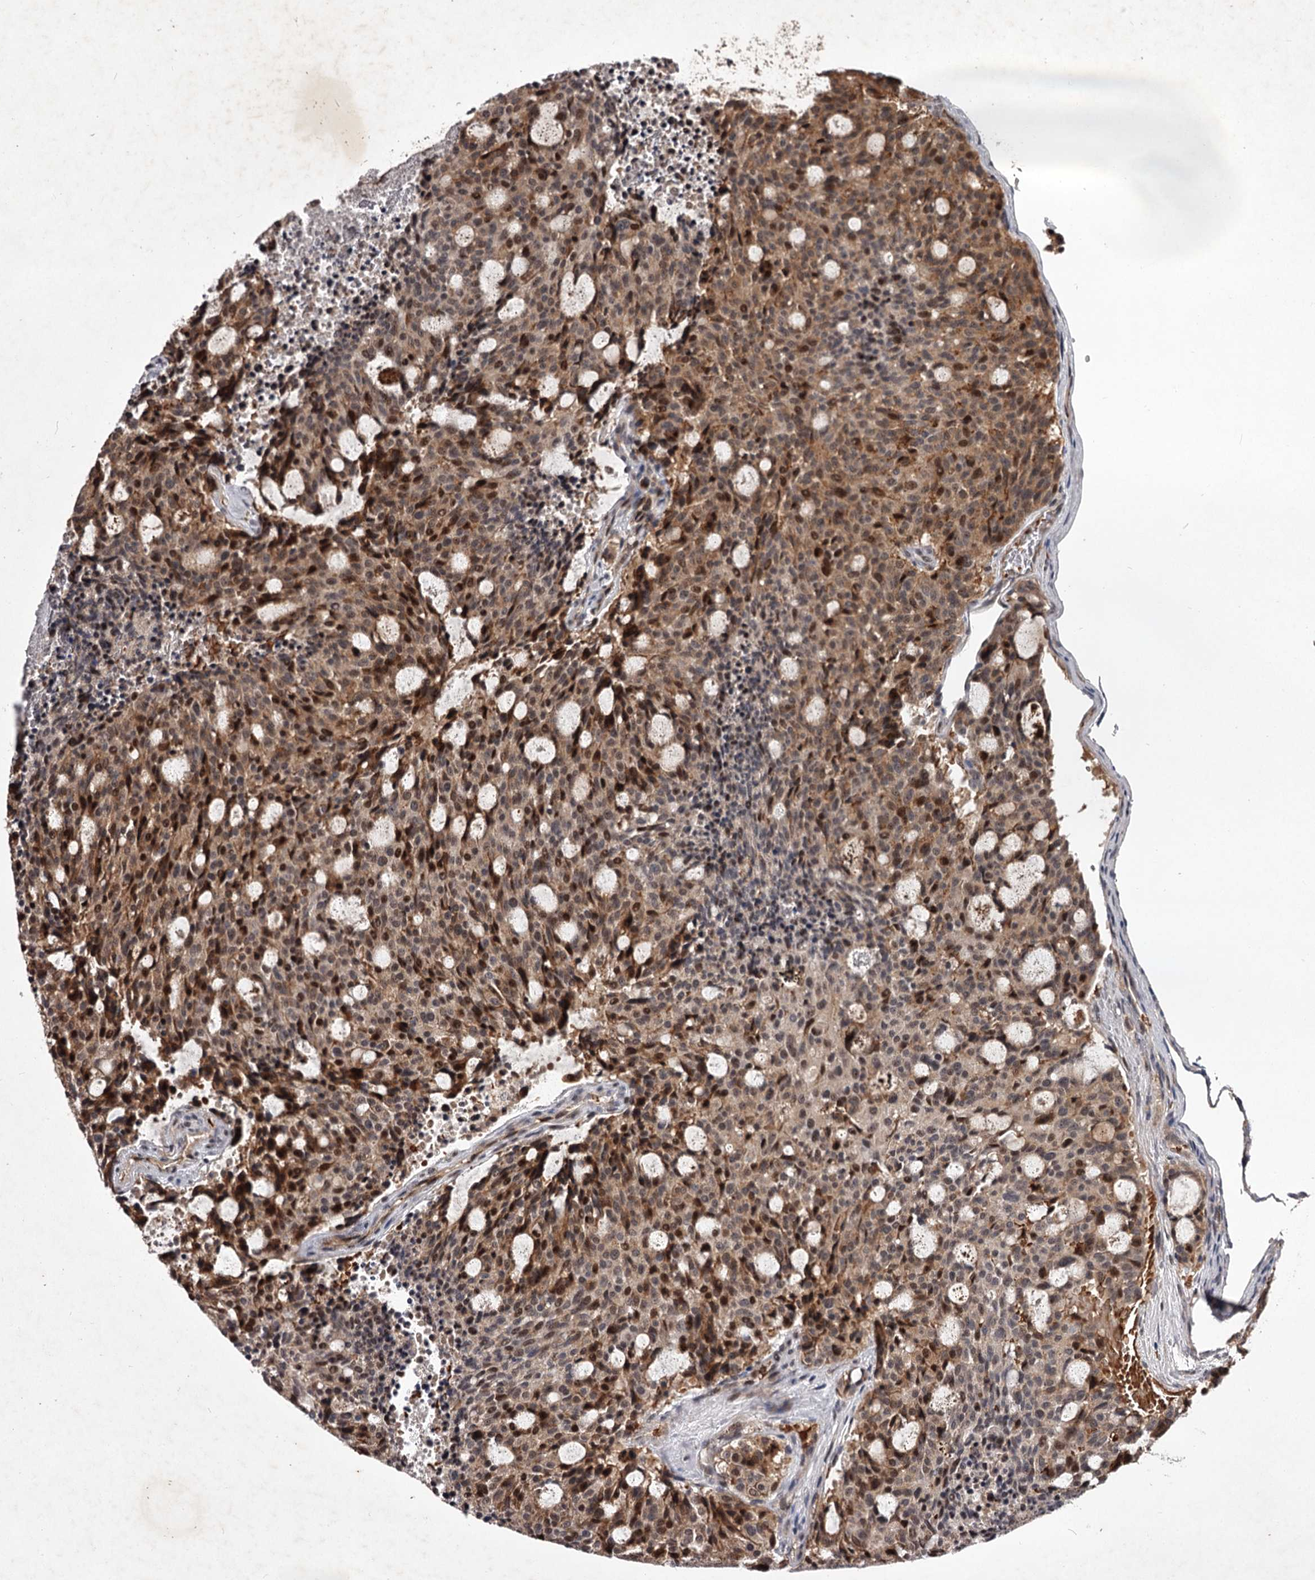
{"staining": {"intensity": "moderate", "quantity": ">75%", "location": "cytoplasmic/membranous,nuclear"}, "tissue": "carcinoid", "cell_type": "Tumor cells", "image_type": "cancer", "snomed": [{"axis": "morphology", "description": "Carcinoid, malignant, NOS"}, {"axis": "topography", "description": "Pancreas"}], "caption": "This photomicrograph reveals immunohistochemistry (IHC) staining of human malignant carcinoid, with medium moderate cytoplasmic/membranous and nuclear staining in approximately >75% of tumor cells.", "gene": "RNF44", "patient": {"sex": "female", "age": 54}}